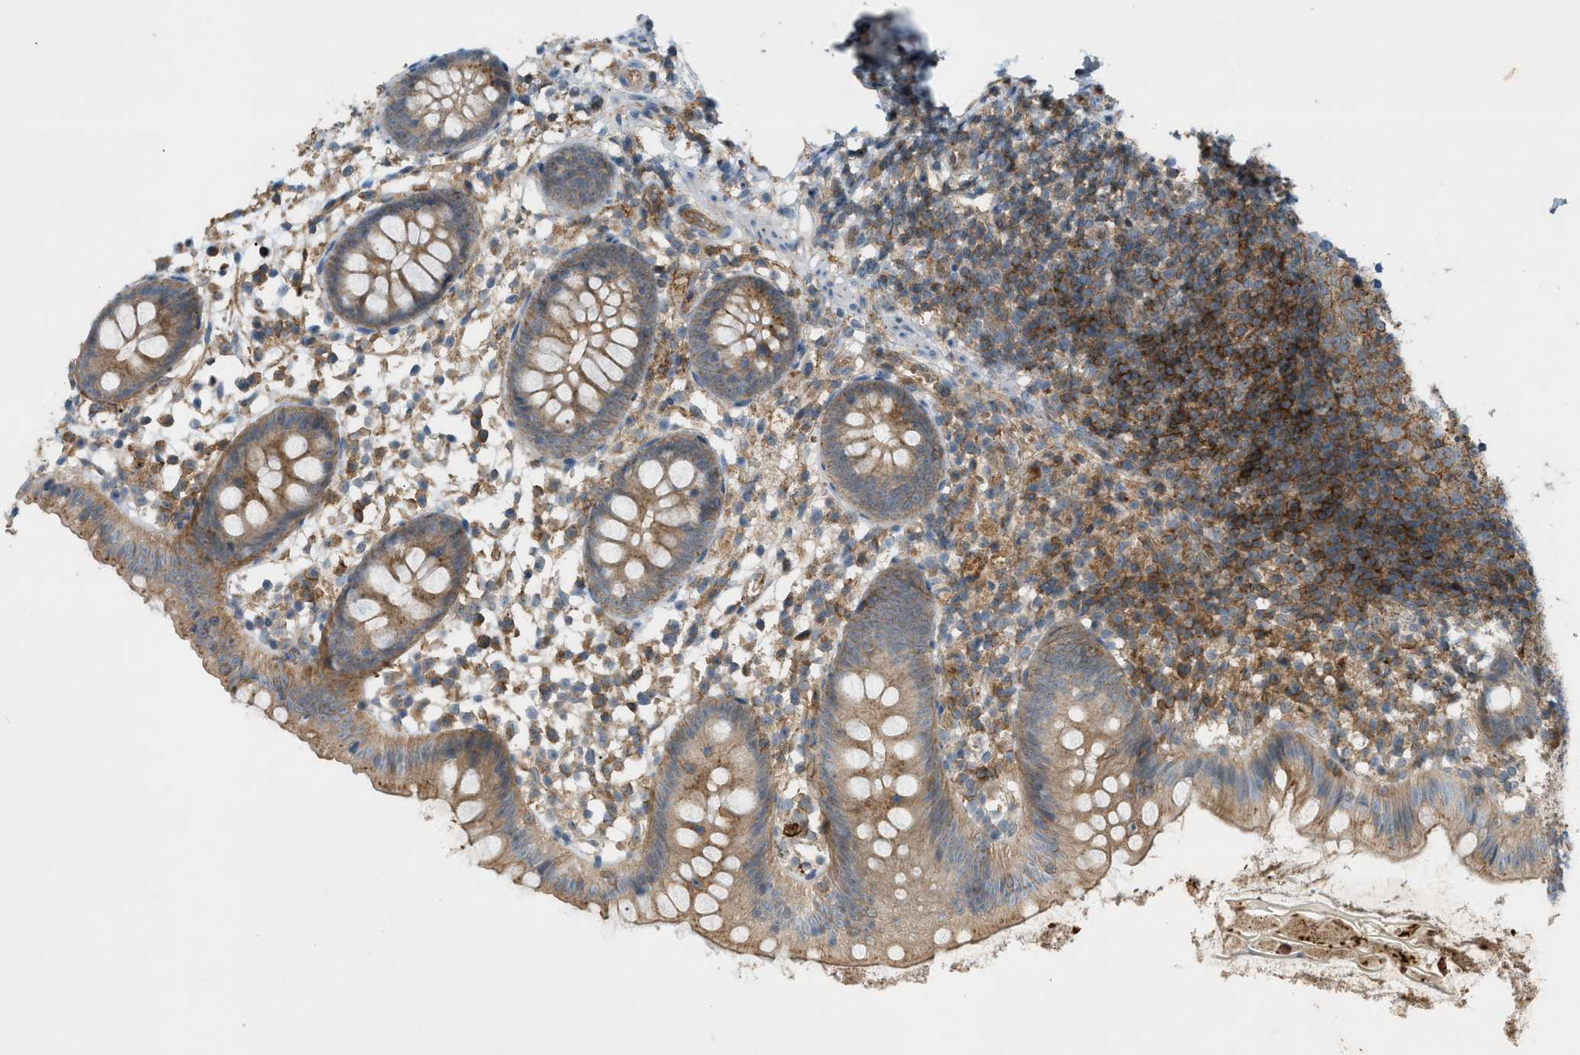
{"staining": {"intensity": "moderate", "quantity": ">75%", "location": "cytoplasmic/membranous"}, "tissue": "appendix", "cell_type": "Glandular cells", "image_type": "normal", "snomed": [{"axis": "morphology", "description": "Normal tissue, NOS"}, {"axis": "topography", "description": "Appendix"}], "caption": "High-power microscopy captured an IHC histopathology image of unremarkable appendix, revealing moderate cytoplasmic/membranous staining in approximately >75% of glandular cells. The staining was performed using DAB (3,3'-diaminobenzidine), with brown indicating positive protein expression. Nuclei are stained blue with hematoxylin.", "gene": "GRK6", "patient": {"sex": "female", "age": 20}}